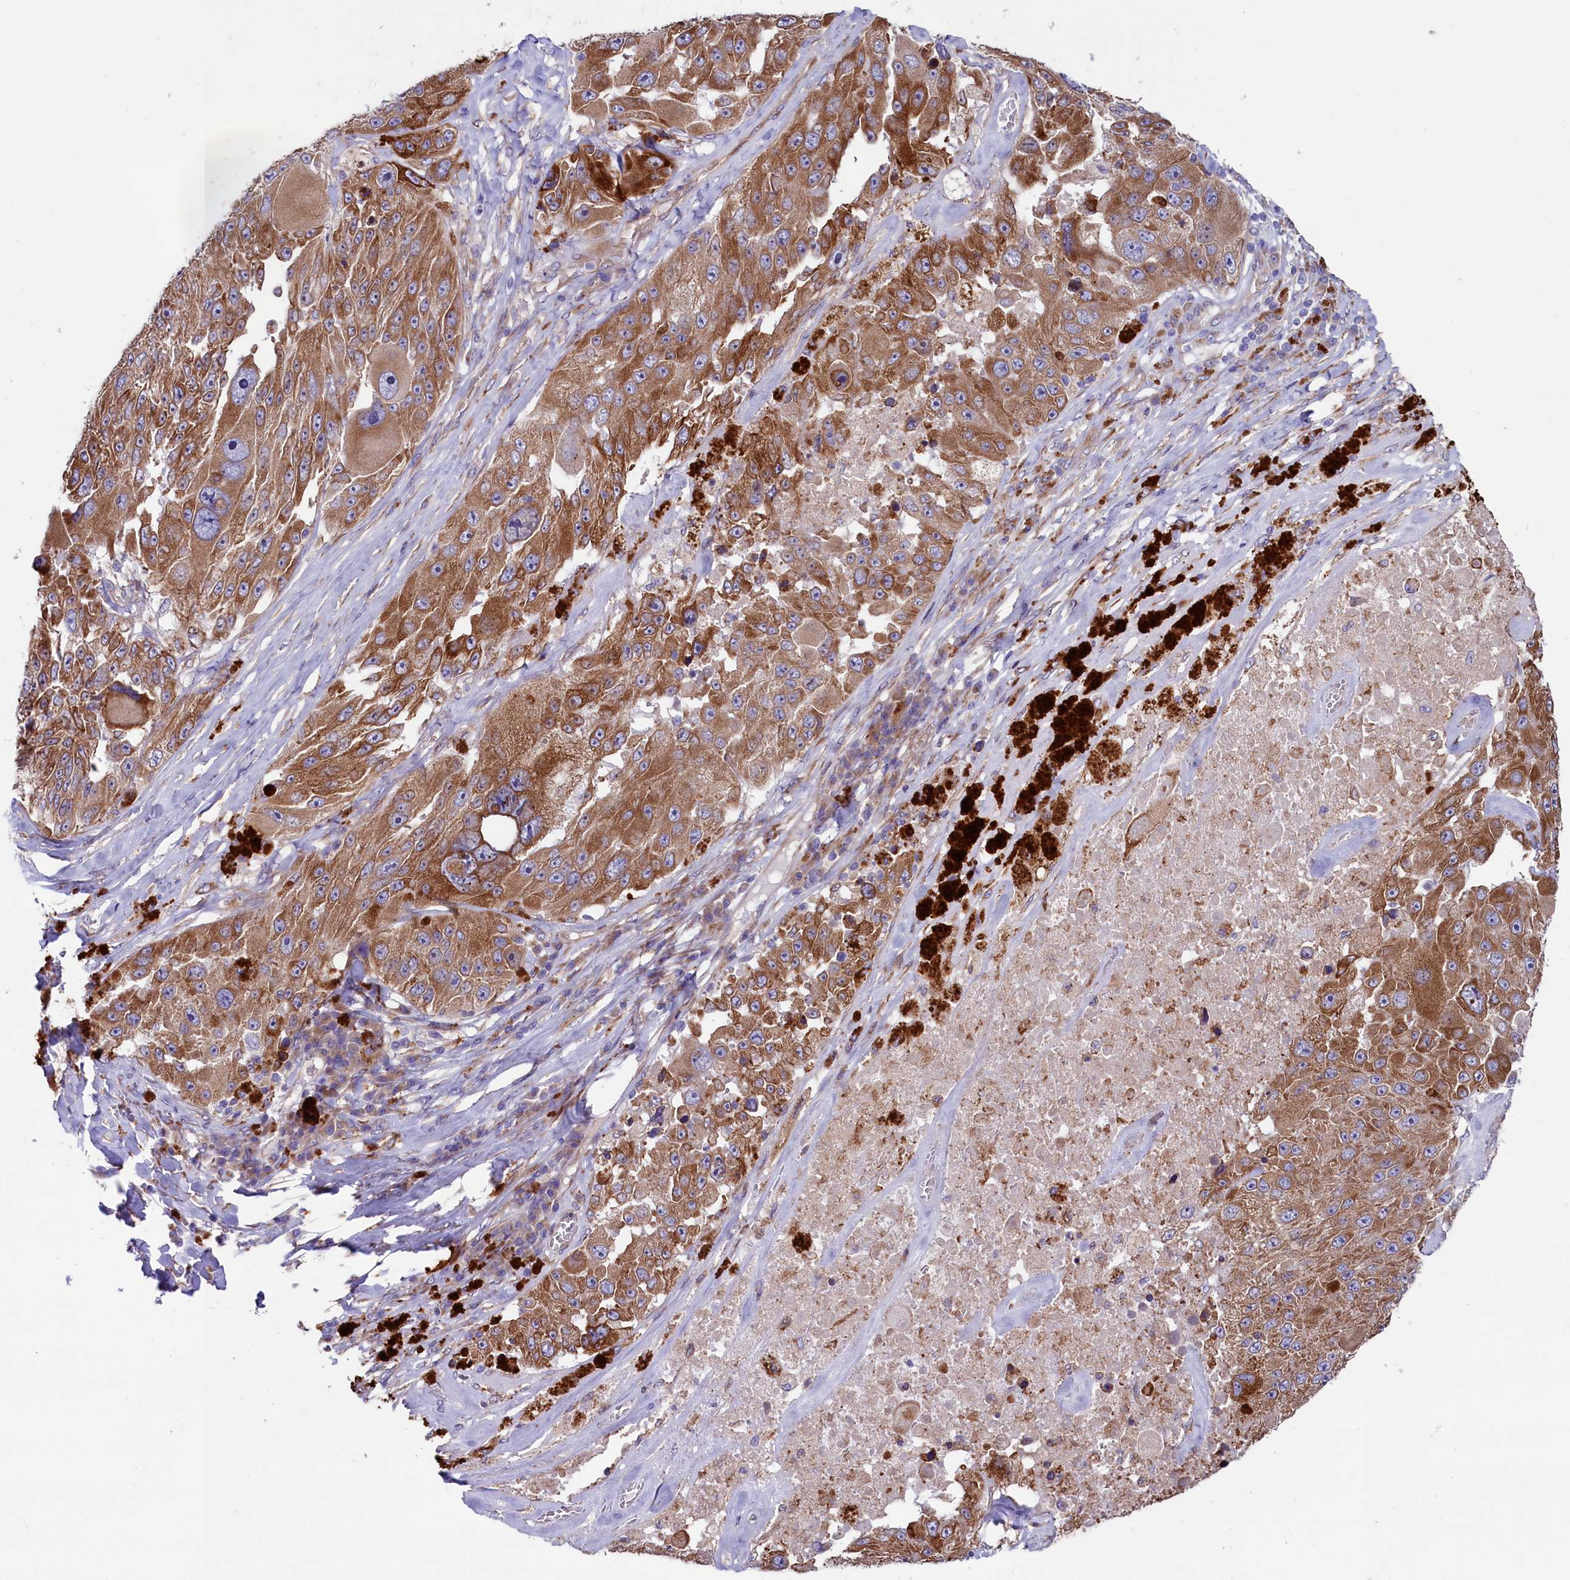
{"staining": {"intensity": "moderate", "quantity": ">75%", "location": "cytoplasmic/membranous"}, "tissue": "melanoma", "cell_type": "Tumor cells", "image_type": "cancer", "snomed": [{"axis": "morphology", "description": "Malignant melanoma, Metastatic site"}, {"axis": "topography", "description": "Lymph node"}], "caption": "Protein expression analysis of melanoma exhibits moderate cytoplasmic/membranous staining in about >75% of tumor cells.", "gene": "GPR108", "patient": {"sex": "male", "age": 62}}